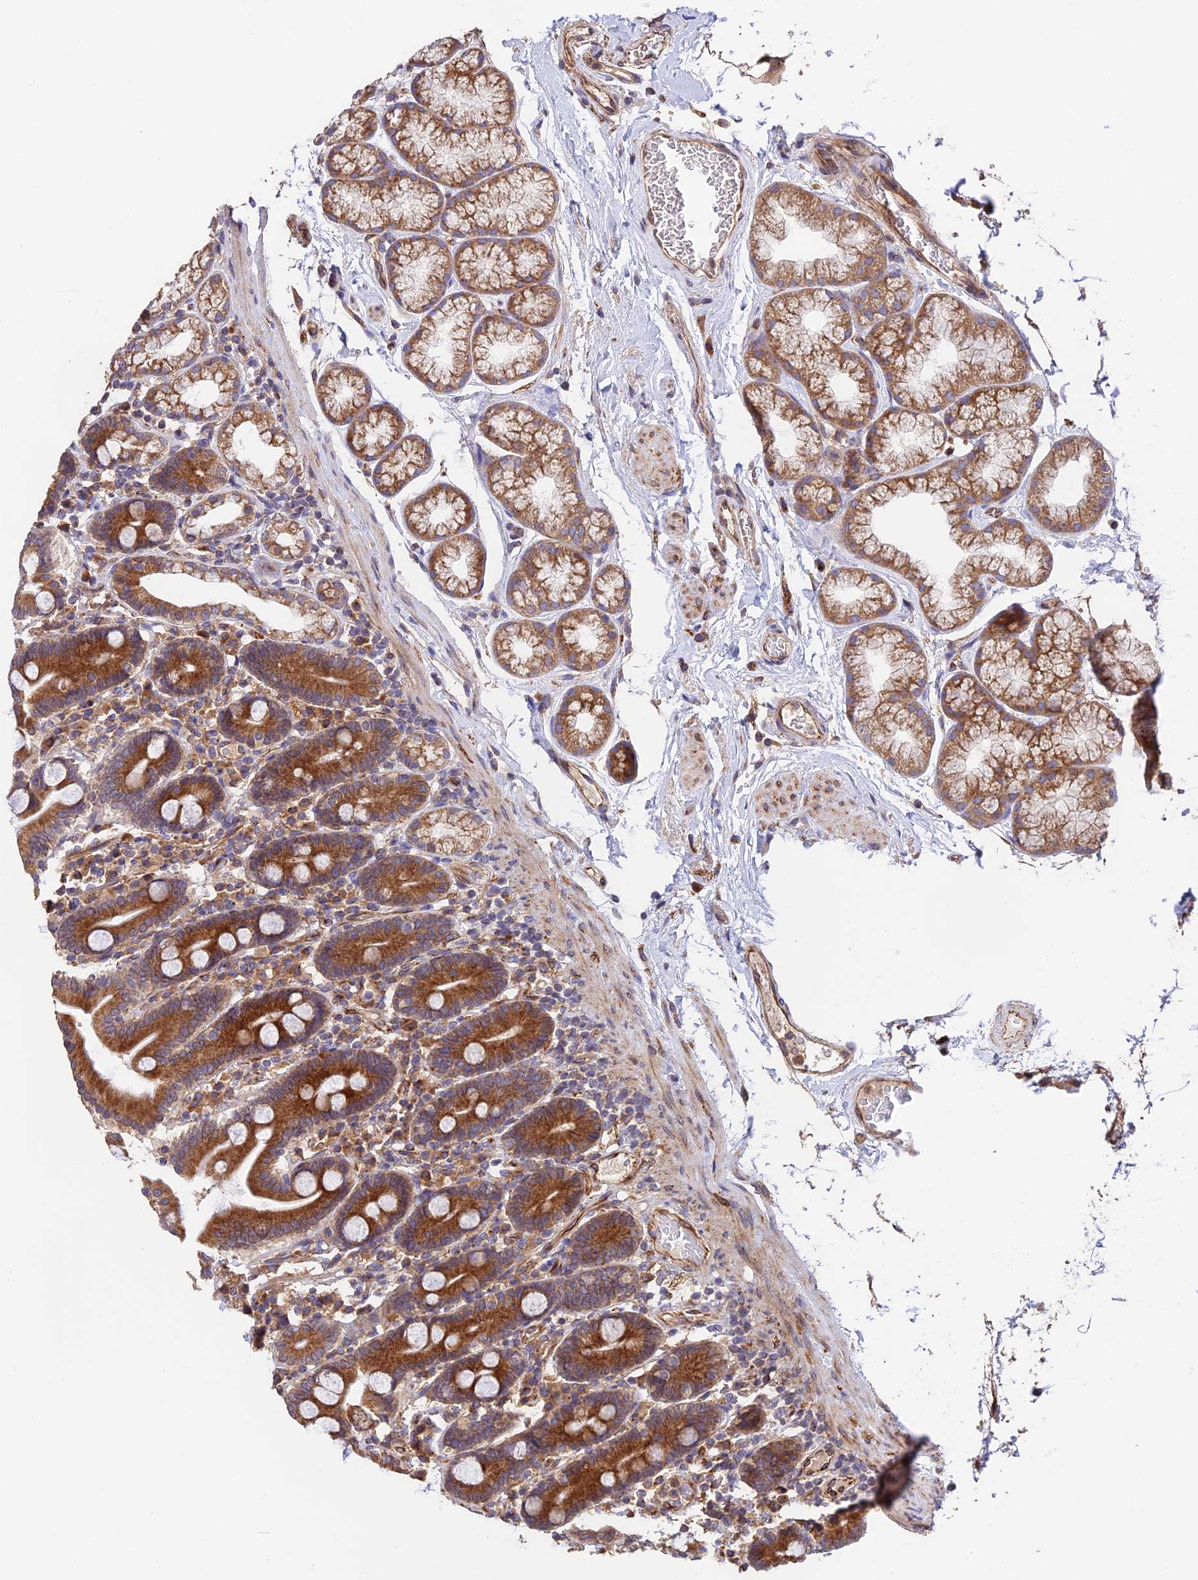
{"staining": {"intensity": "strong", "quantity": ">75%", "location": "cytoplasmic/membranous"}, "tissue": "duodenum", "cell_type": "Glandular cells", "image_type": "normal", "snomed": [{"axis": "morphology", "description": "Normal tissue, NOS"}, {"axis": "topography", "description": "Duodenum"}], "caption": "A brown stain labels strong cytoplasmic/membranous positivity of a protein in glandular cells of unremarkable human duodenum.", "gene": "EMC3", "patient": {"sex": "male", "age": 55}}